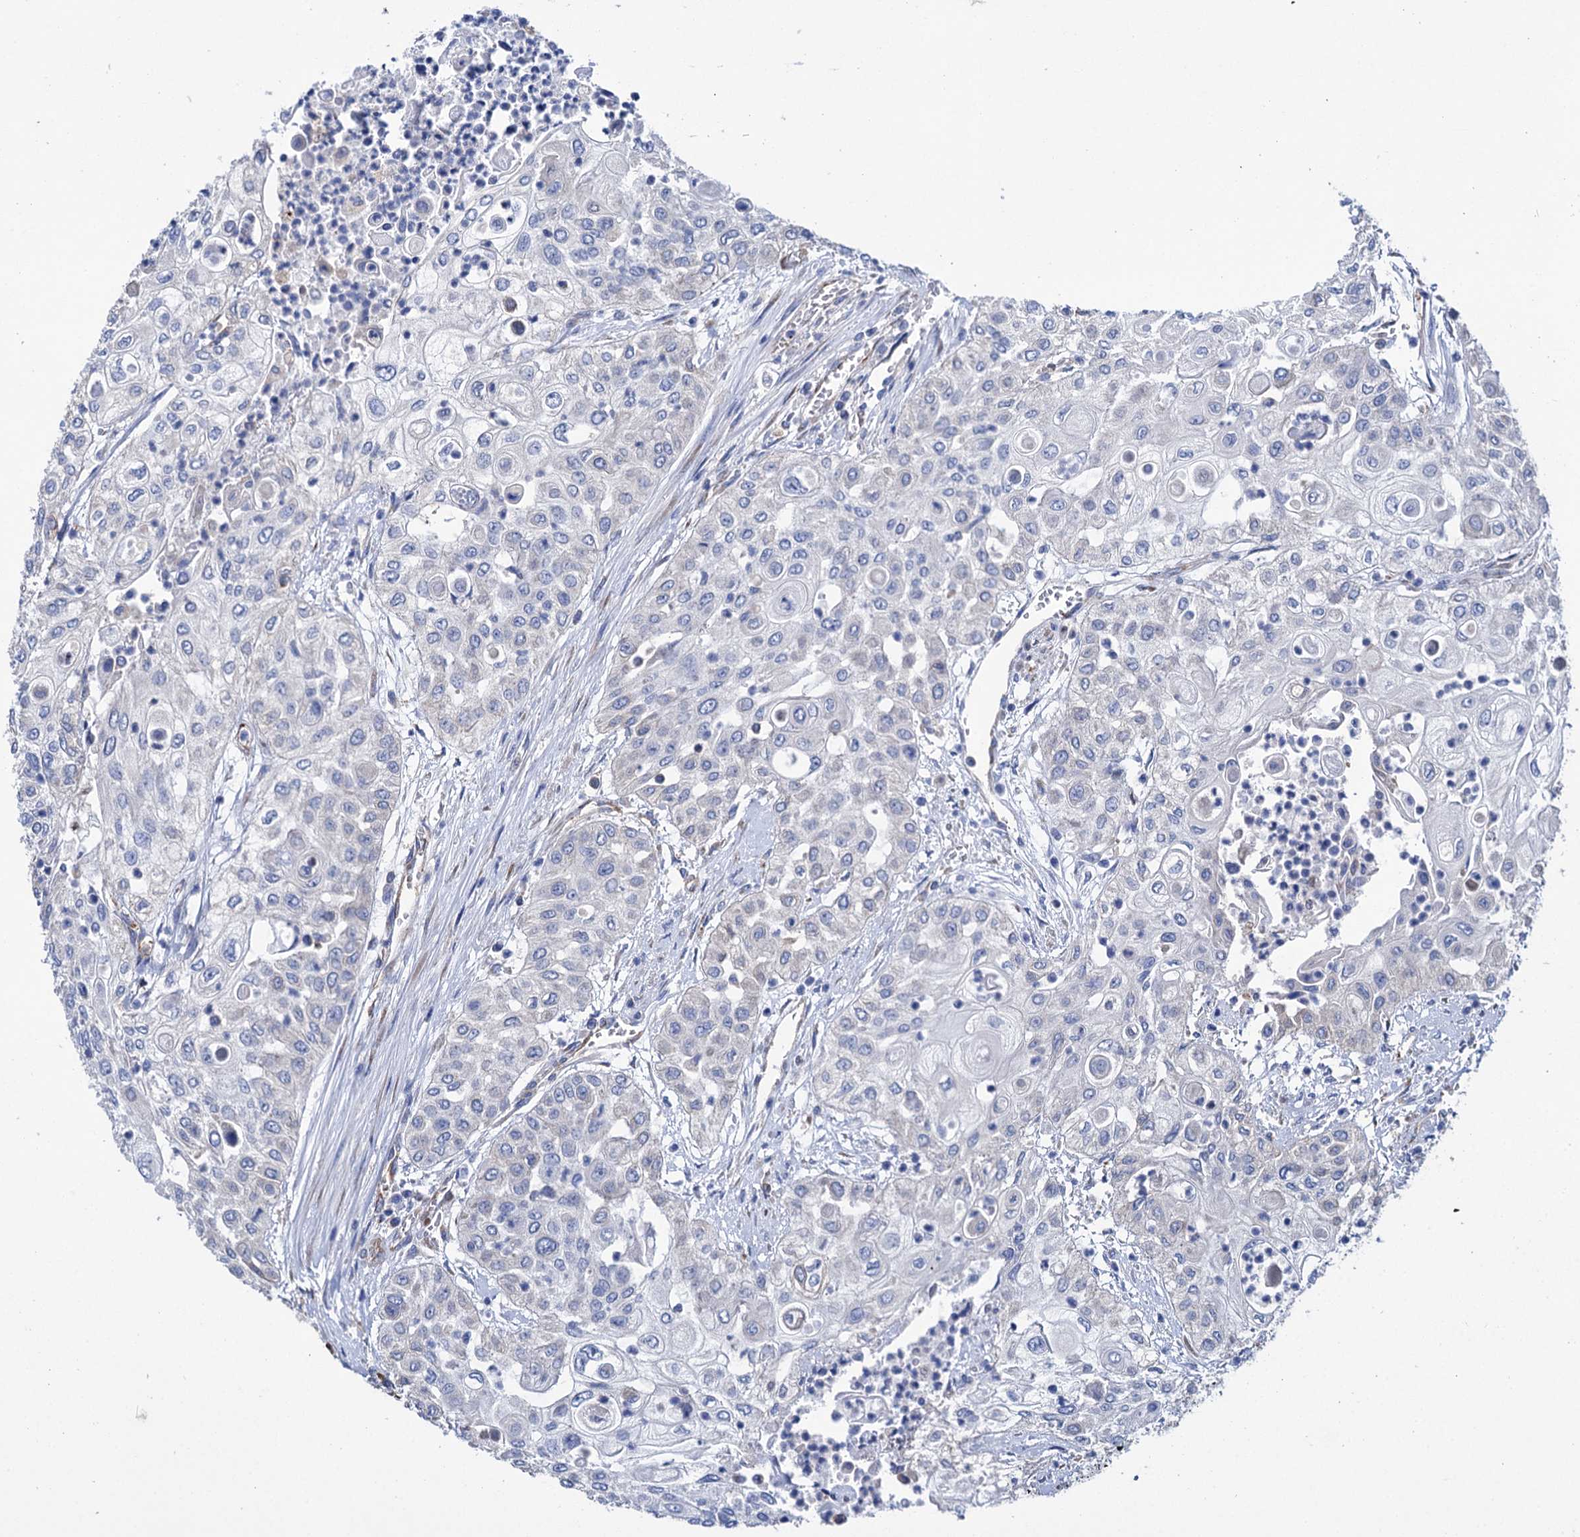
{"staining": {"intensity": "negative", "quantity": "none", "location": "none"}, "tissue": "urothelial cancer", "cell_type": "Tumor cells", "image_type": "cancer", "snomed": [{"axis": "morphology", "description": "Urothelial carcinoma, High grade"}, {"axis": "topography", "description": "Urinary bladder"}], "caption": "High-grade urothelial carcinoma was stained to show a protein in brown. There is no significant positivity in tumor cells.", "gene": "SCPEP1", "patient": {"sex": "female", "age": 79}}